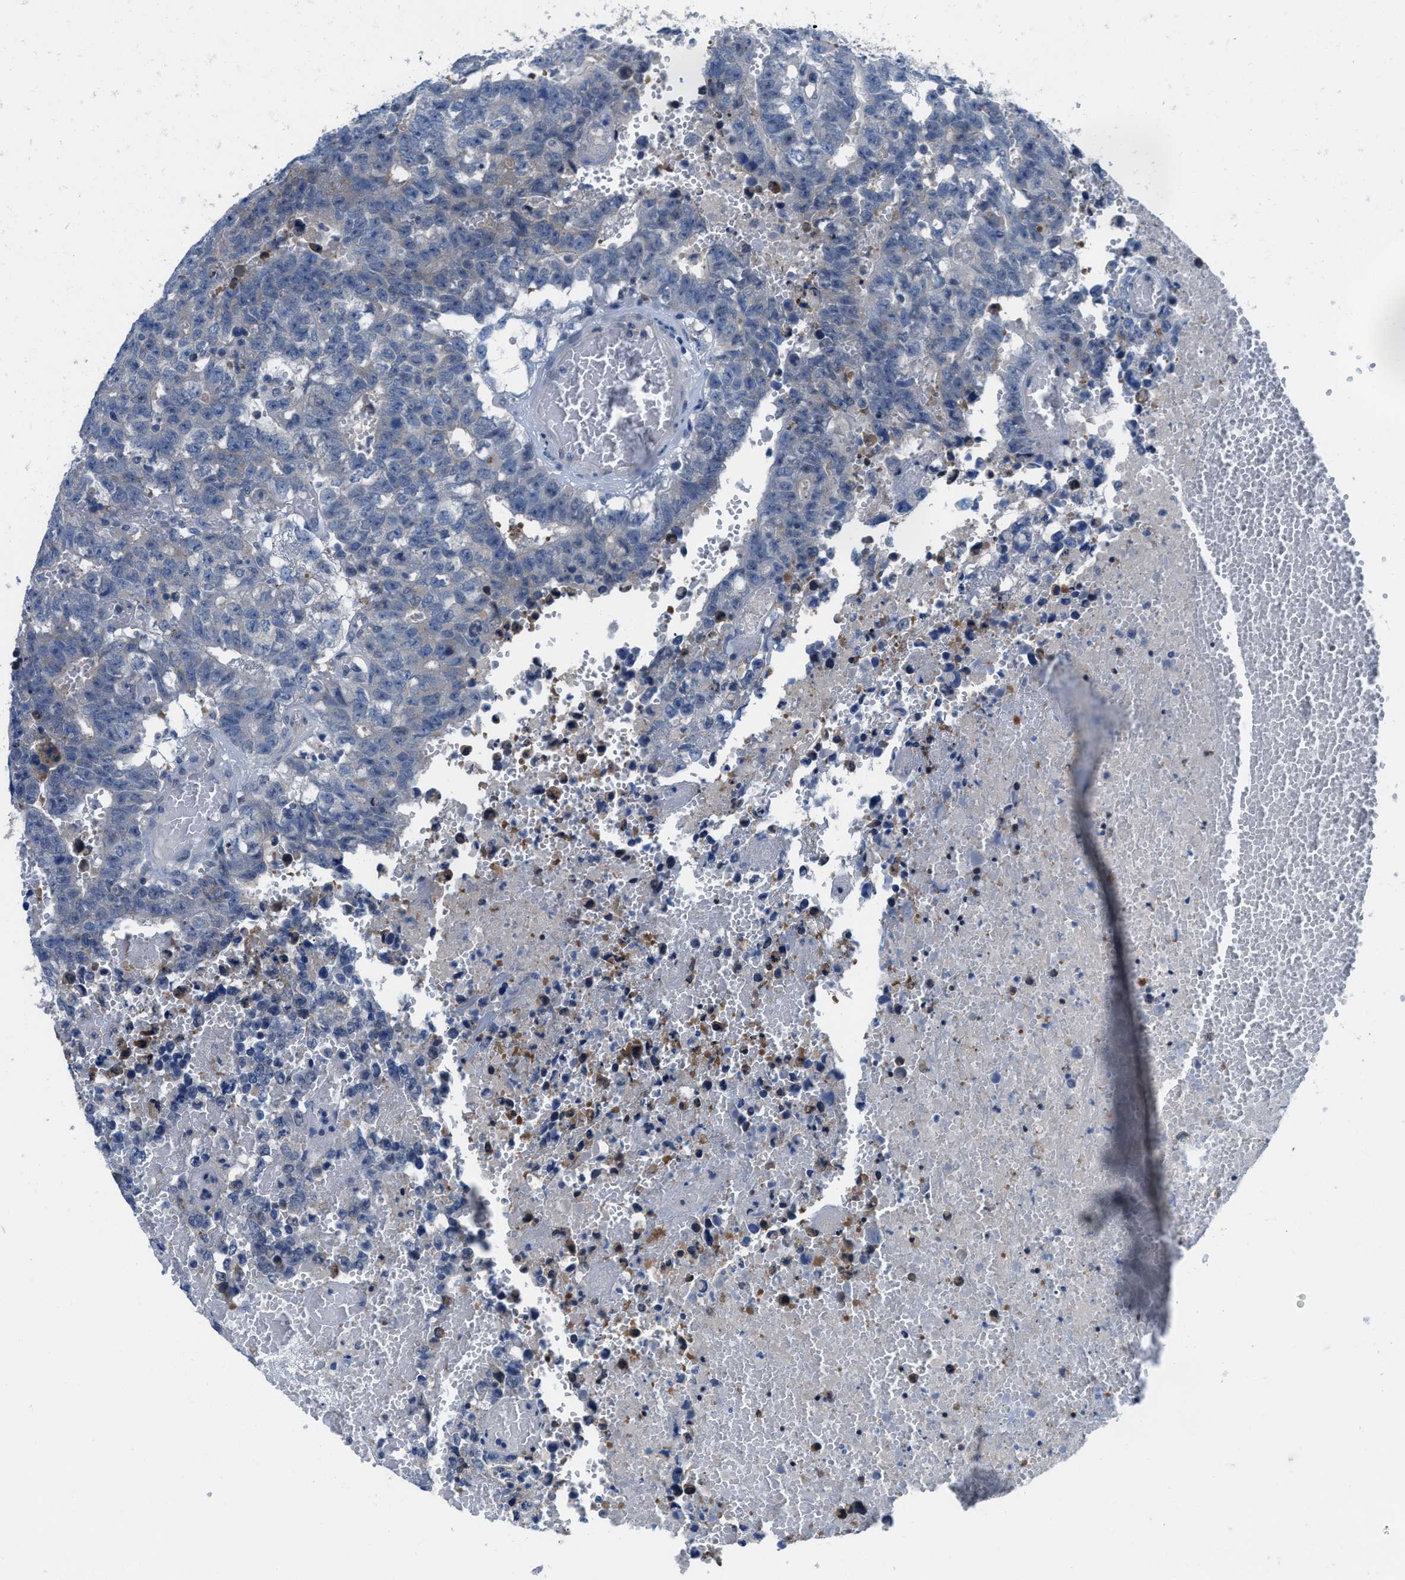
{"staining": {"intensity": "negative", "quantity": "none", "location": "none"}, "tissue": "testis cancer", "cell_type": "Tumor cells", "image_type": "cancer", "snomed": [{"axis": "morphology", "description": "Carcinoma, Embryonal, NOS"}, {"axis": "topography", "description": "Testis"}], "caption": "Protein analysis of testis cancer shows no significant positivity in tumor cells. (Brightfield microscopy of DAB (3,3'-diaminobenzidine) immunohistochemistry at high magnification).", "gene": "NUDT5", "patient": {"sex": "male", "age": 25}}